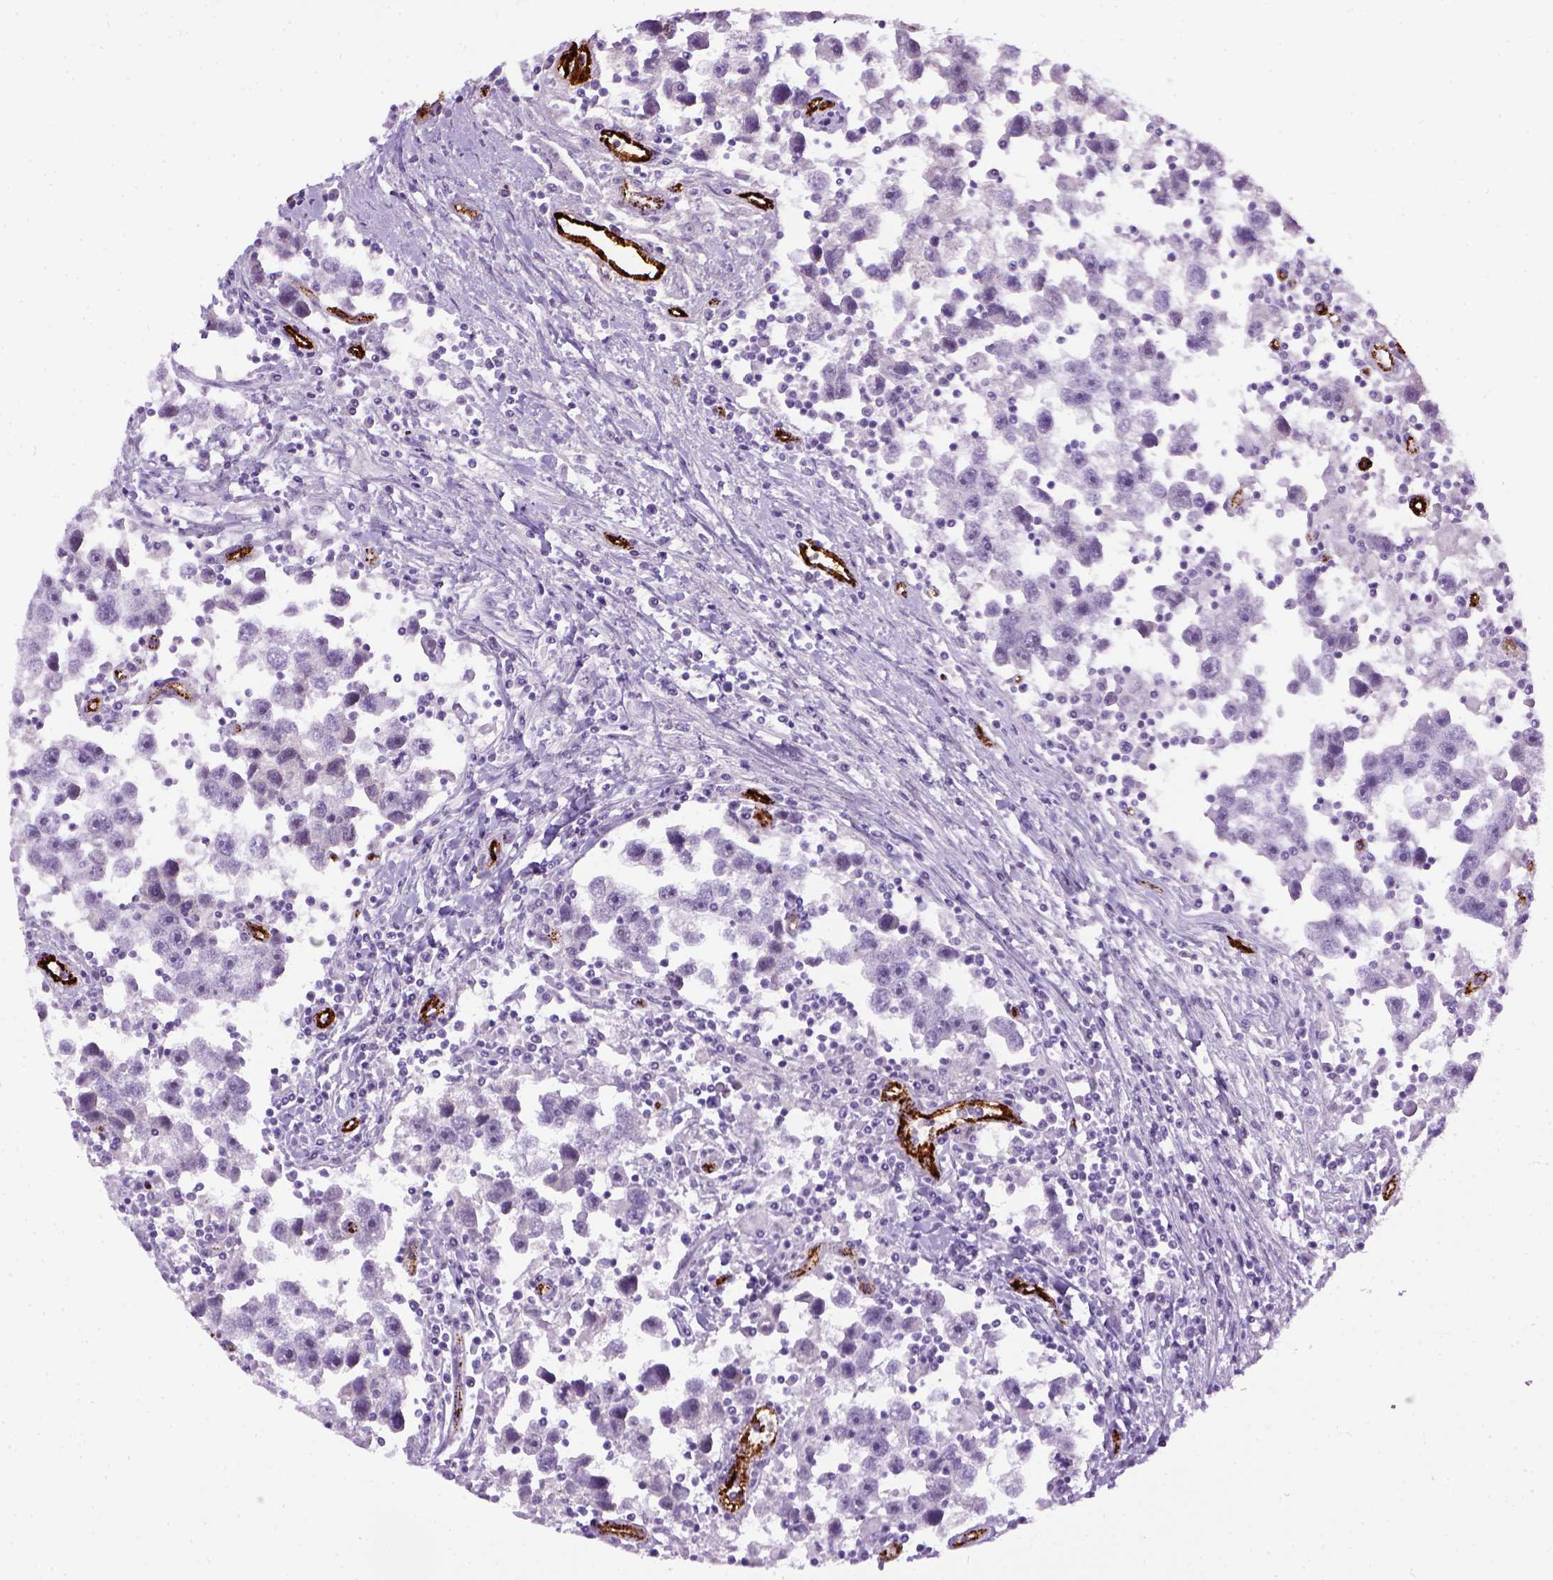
{"staining": {"intensity": "negative", "quantity": "none", "location": "none"}, "tissue": "testis cancer", "cell_type": "Tumor cells", "image_type": "cancer", "snomed": [{"axis": "morphology", "description": "Seminoma, NOS"}, {"axis": "topography", "description": "Testis"}], "caption": "This is a image of immunohistochemistry staining of testis cancer (seminoma), which shows no staining in tumor cells.", "gene": "VWF", "patient": {"sex": "male", "age": 30}}